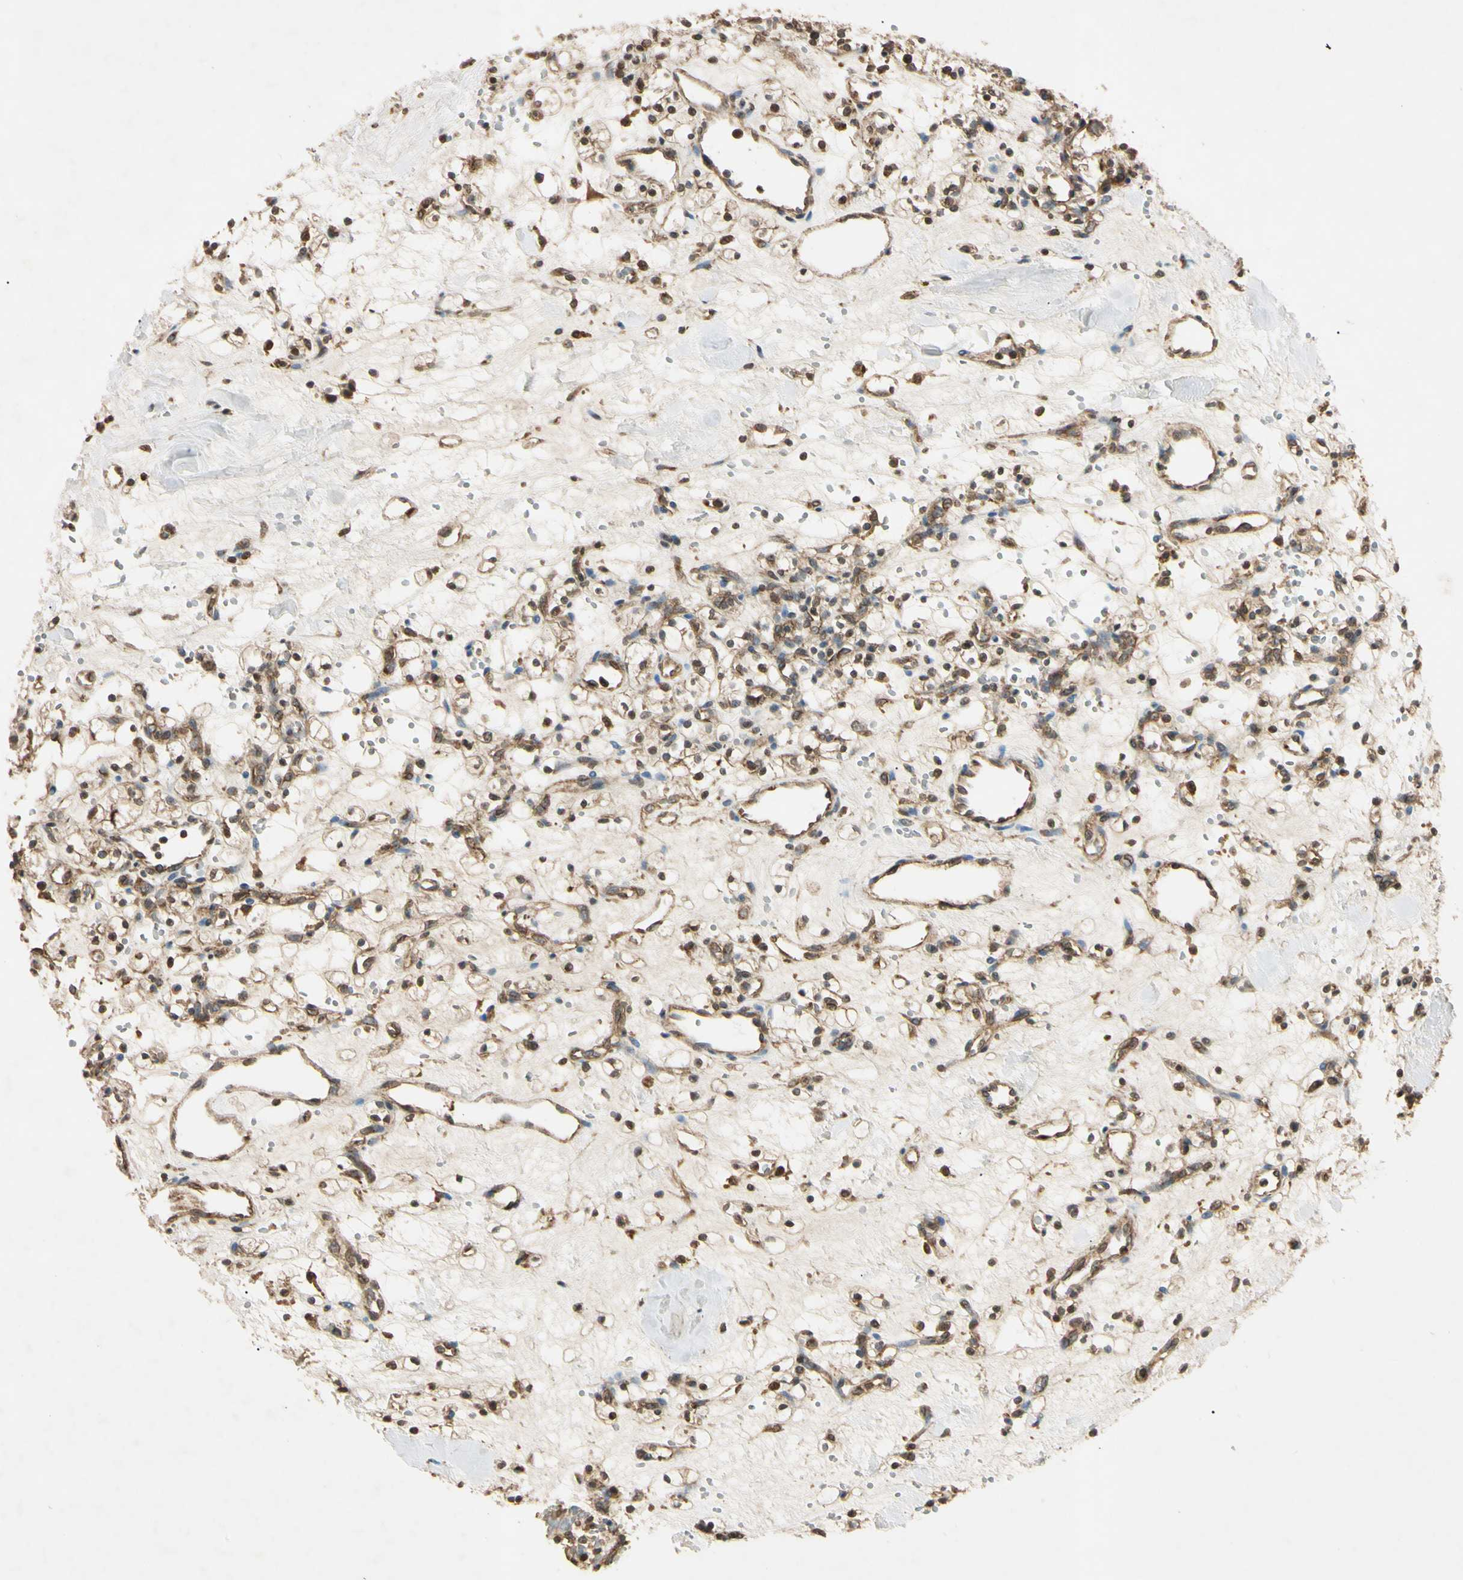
{"staining": {"intensity": "moderate", "quantity": "25%-75%", "location": "cytoplasmic/membranous,nuclear"}, "tissue": "renal cancer", "cell_type": "Tumor cells", "image_type": "cancer", "snomed": [{"axis": "morphology", "description": "Adenocarcinoma, NOS"}, {"axis": "topography", "description": "Kidney"}], "caption": "A brown stain labels moderate cytoplasmic/membranous and nuclear expression of a protein in human renal cancer tumor cells. (IHC, brightfield microscopy, high magnification).", "gene": "EPN1", "patient": {"sex": "female", "age": 60}}